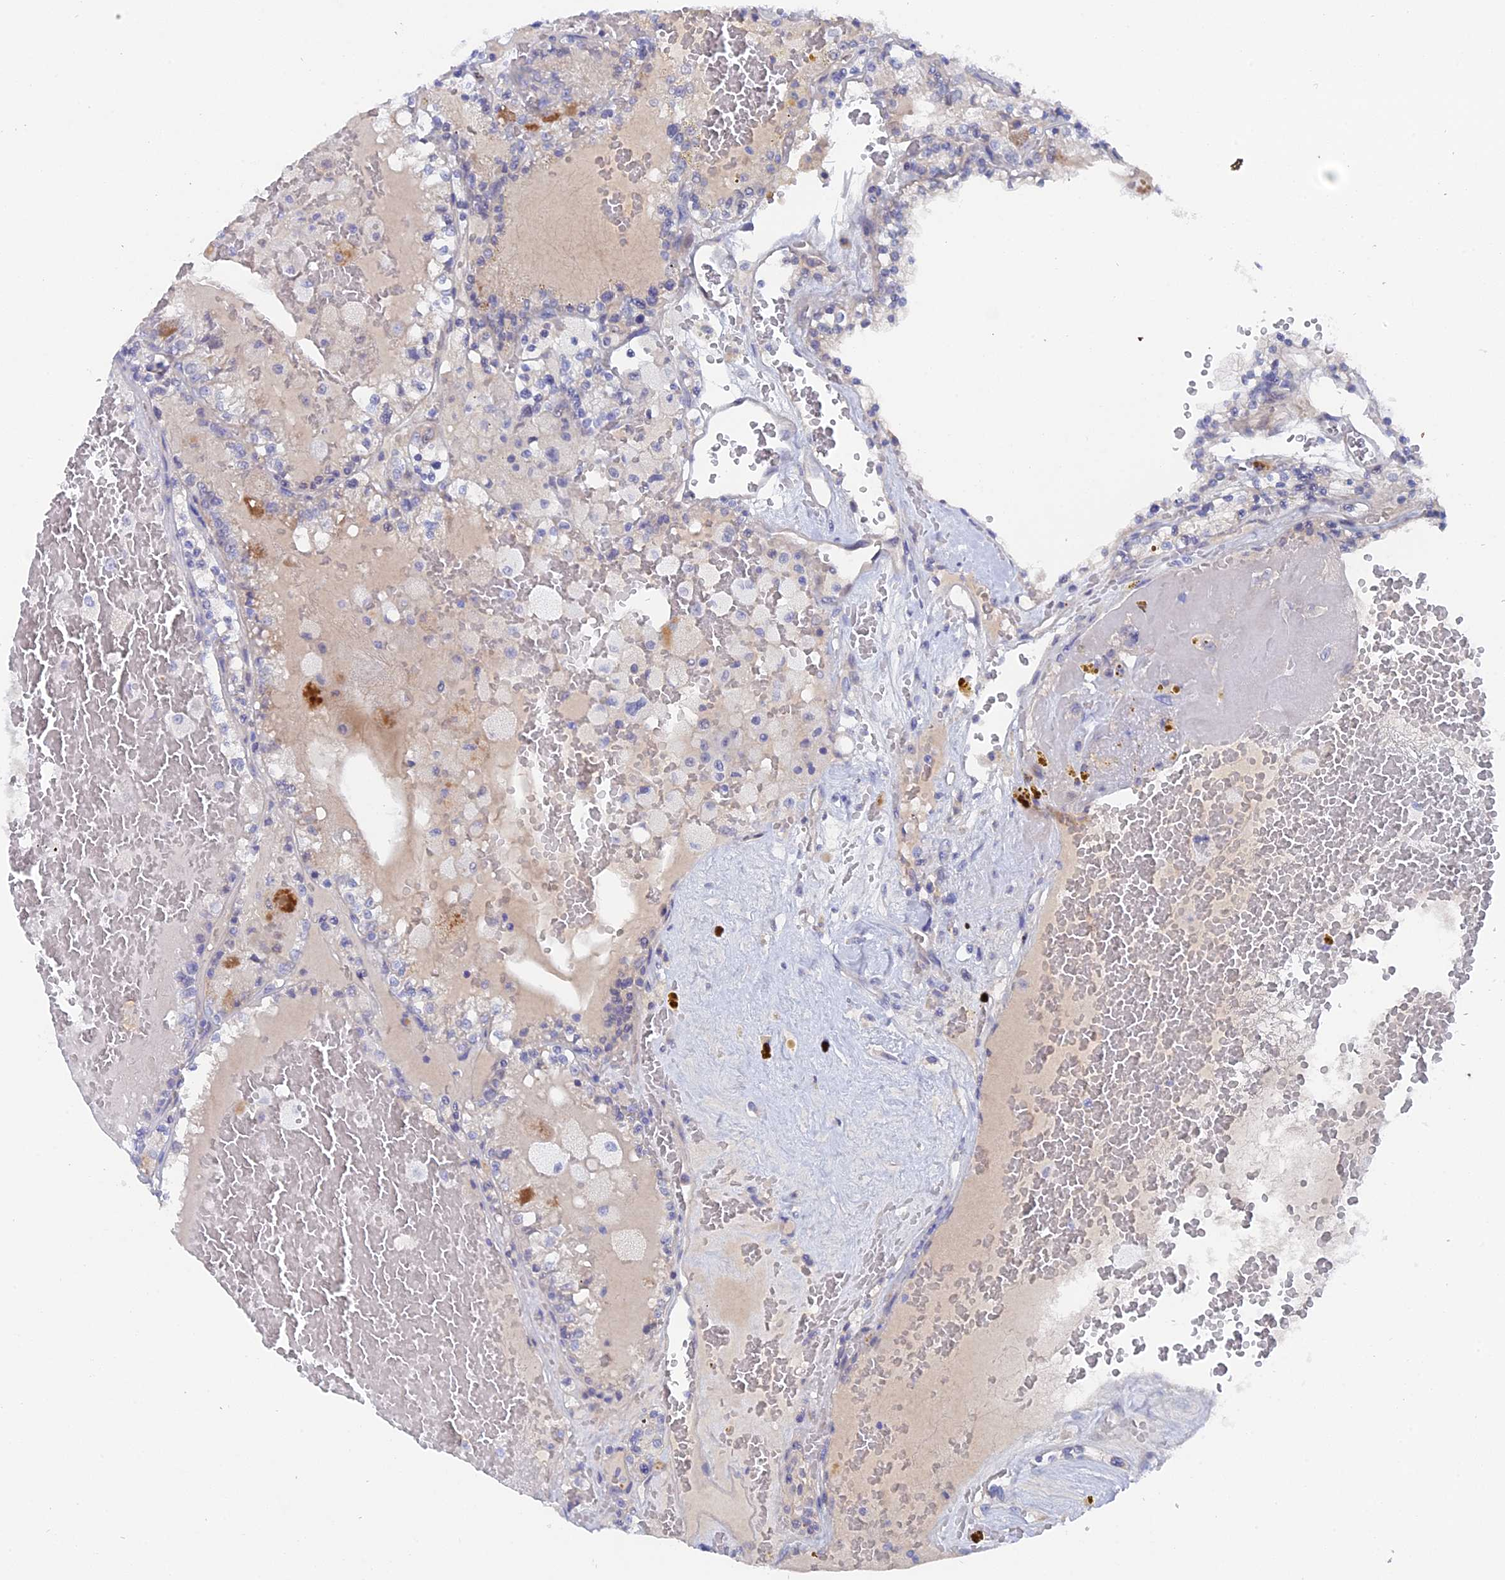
{"staining": {"intensity": "negative", "quantity": "none", "location": "none"}, "tissue": "renal cancer", "cell_type": "Tumor cells", "image_type": "cancer", "snomed": [{"axis": "morphology", "description": "Adenocarcinoma, NOS"}, {"axis": "topography", "description": "Kidney"}], "caption": "The photomicrograph displays no staining of tumor cells in adenocarcinoma (renal).", "gene": "DACT3", "patient": {"sex": "female", "age": 56}}